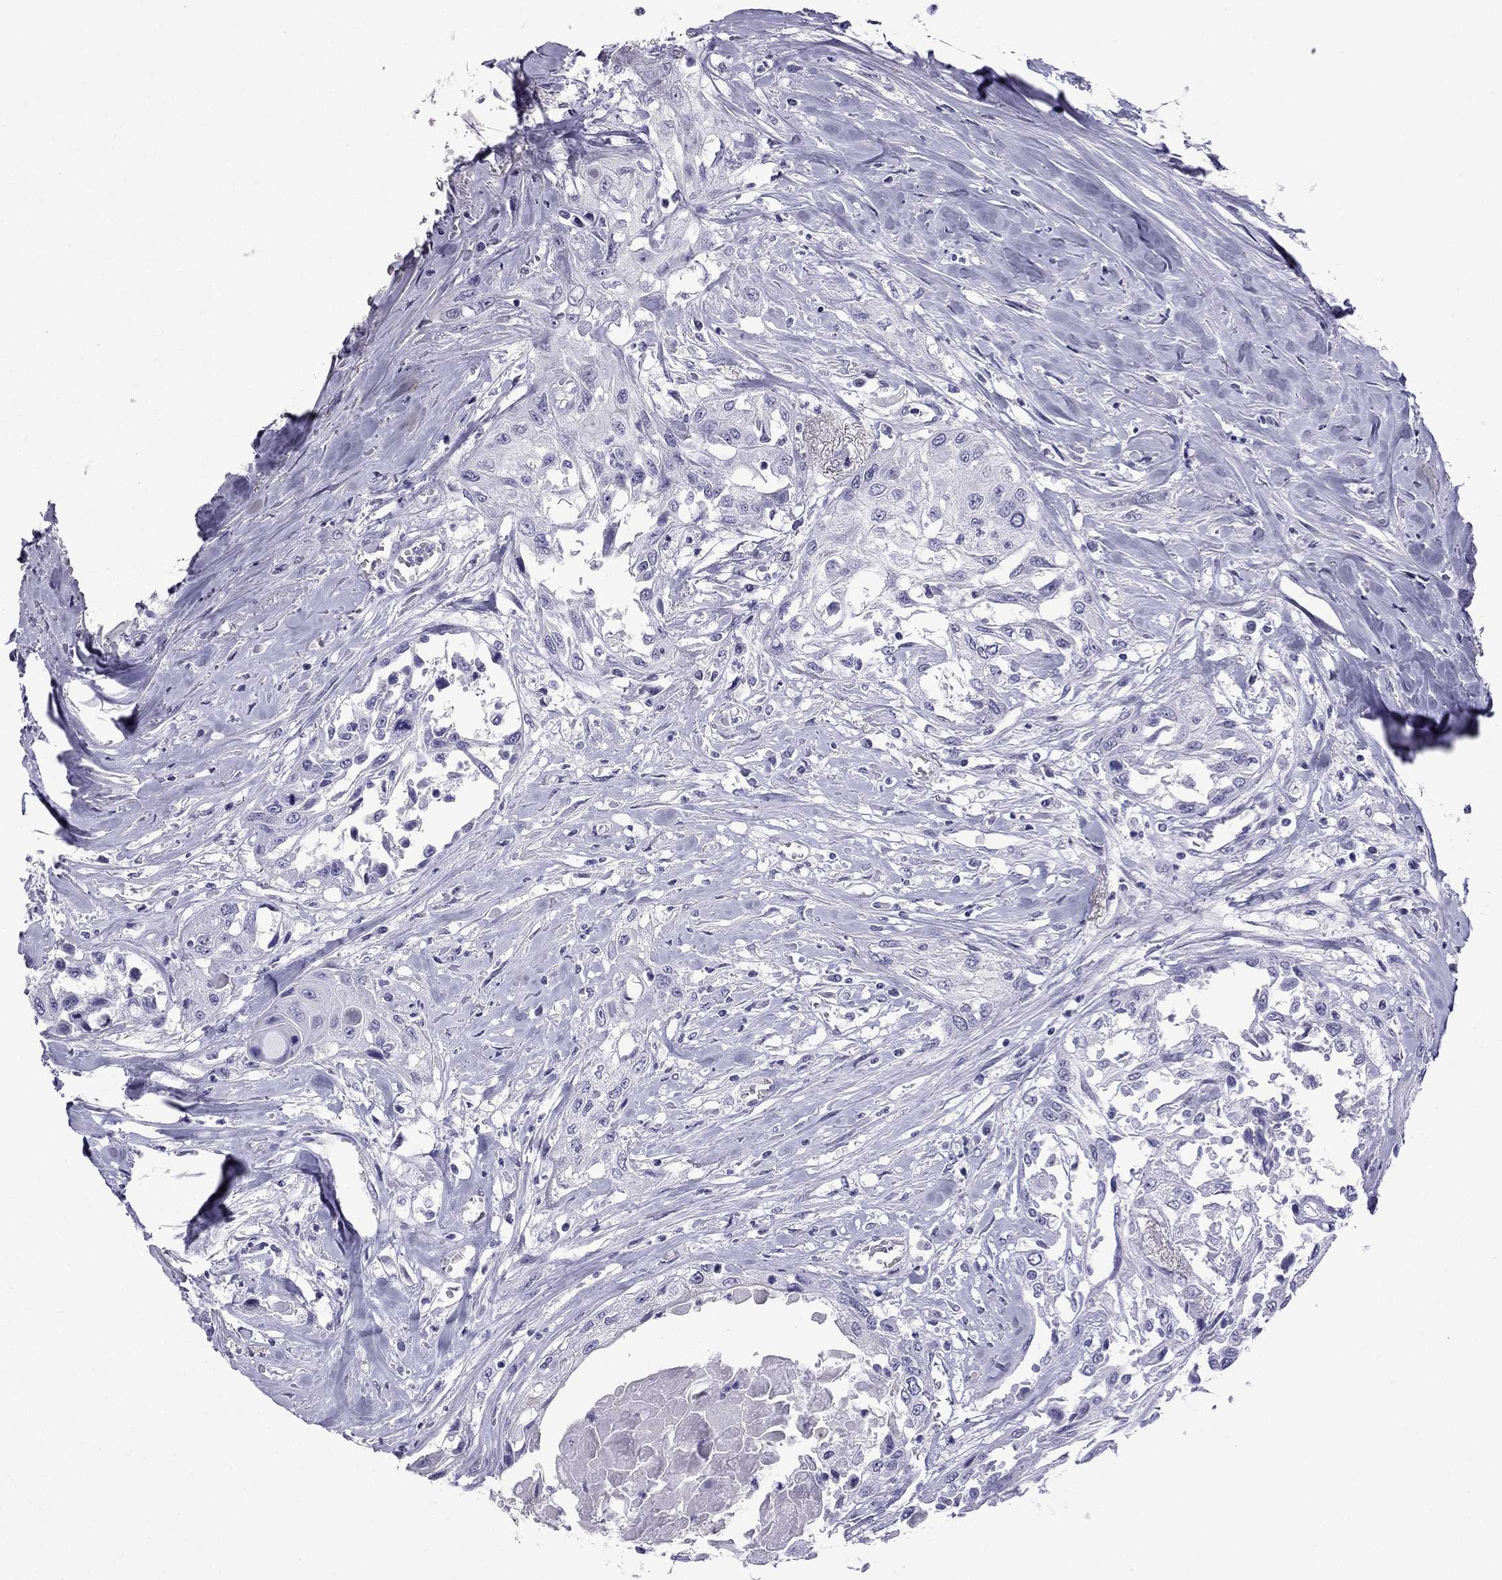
{"staining": {"intensity": "negative", "quantity": "none", "location": "none"}, "tissue": "head and neck cancer", "cell_type": "Tumor cells", "image_type": "cancer", "snomed": [{"axis": "morphology", "description": "Normal tissue, NOS"}, {"axis": "morphology", "description": "Squamous cell carcinoma, NOS"}, {"axis": "topography", "description": "Oral tissue"}, {"axis": "topography", "description": "Peripheral nerve tissue"}, {"axis": "topography", "description": "Head-Neck"}], "caption": "Tumor cells are negative for brown protein staining in head and neck squamous cell carcinoma.", "gene": "GJA8", "patient": {"sex": "female", "age": 59}}